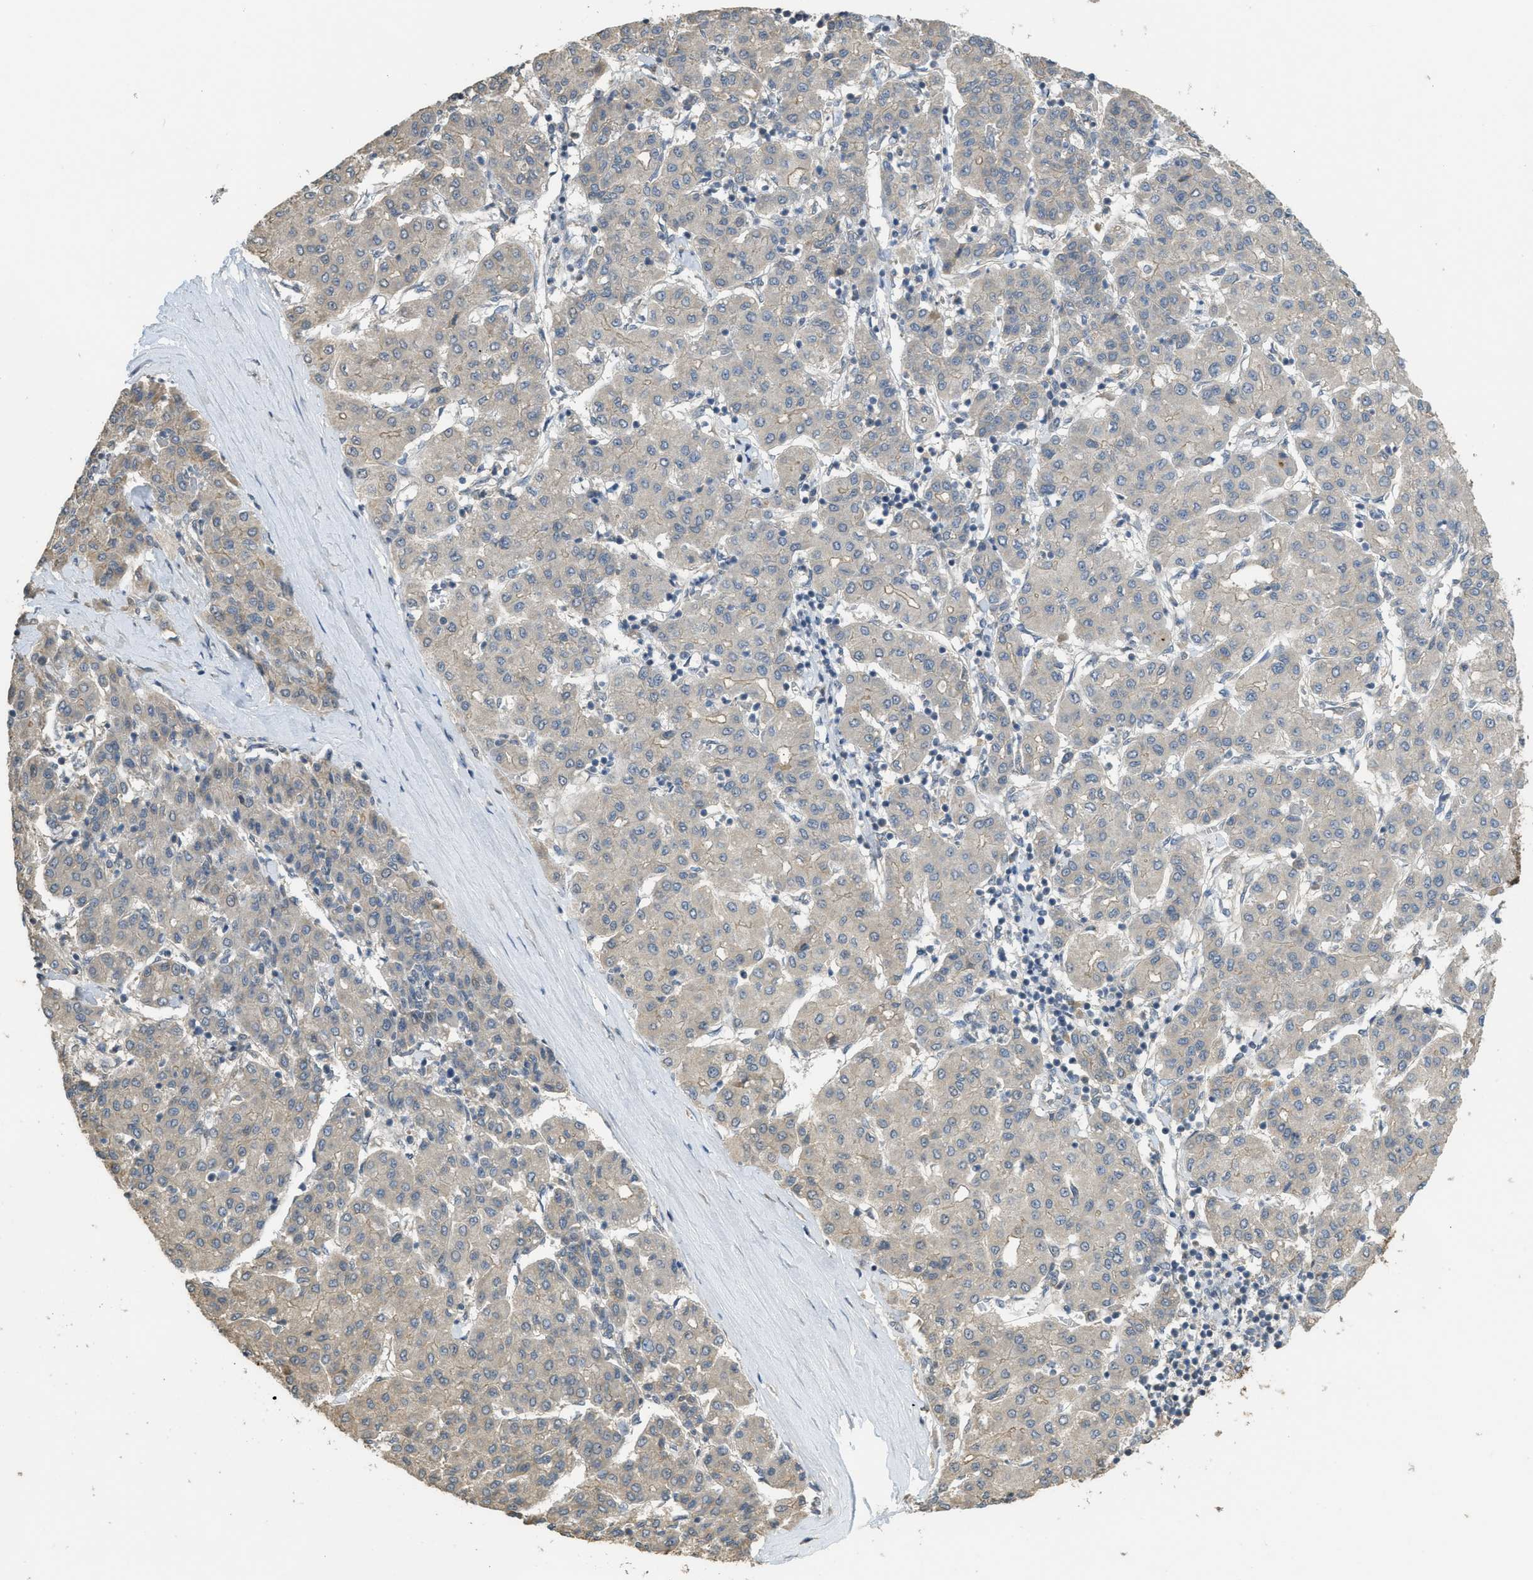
{"staining": {"intensity": "weak", "quantity": "25%-75%", "location": "cytoplasmic/membranous"}, "tissue": "liver cancer", "cell_type": "Tumor cells", "image_type": "cancer", "snomed": [{"axis": "morphology", "description": "Carcinoma, Hepatocellular, NOS"}, {"axis": "topography", "description": "Liver"}], "caption": "Immunohistochemical staining of liver cancer (hepatocellular carcinoma) displays weak cytoplasmic/membranous protein positivity in approximately 25%-75% of tumor cells.", "gene": "IGF2BP2", "patient": {"sex": "male", "age": 65}}